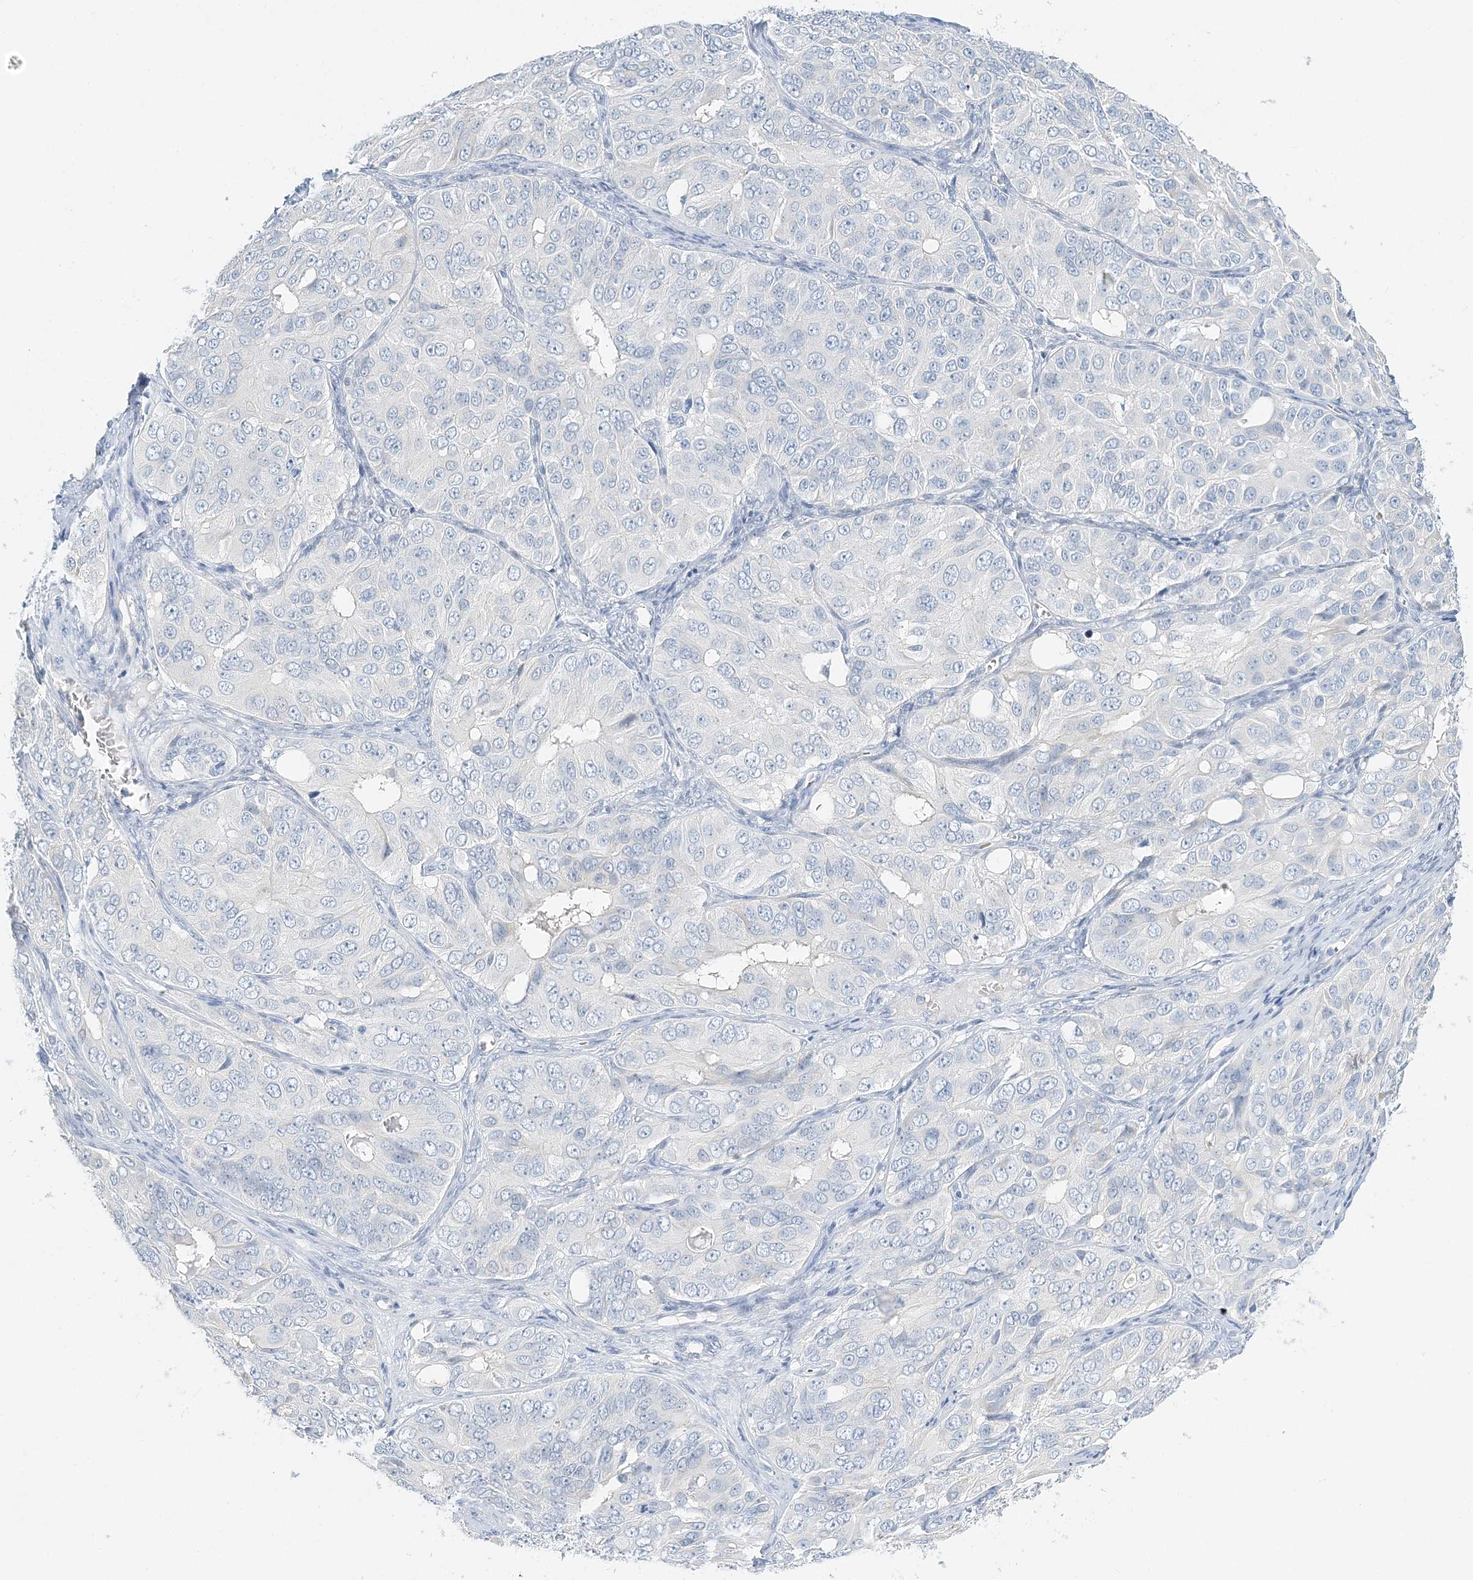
{"staining": {"intensity": "negative", "quantity": "none", "location": "none"}, "tissue": "ovarian cancer", "cell_type": "Tumor cells", "image_type": "cancer", "snomed": [{"axis": "morphology", "description": "Carcinoma, endometroid"}, {"axis": "topography", "description": "Ovary"}], "caption": "Immunohistochemistry (IHC) photomicrograph of neoplastic tissue: ovarian cancer (endometroid carcinoma) stained with DAB (3,3'-diaminobenzidine) demonstrates no significant protein expression in tumor cells.", "gene": "VILL", "patient": {"sex": "female", "age": 51}}